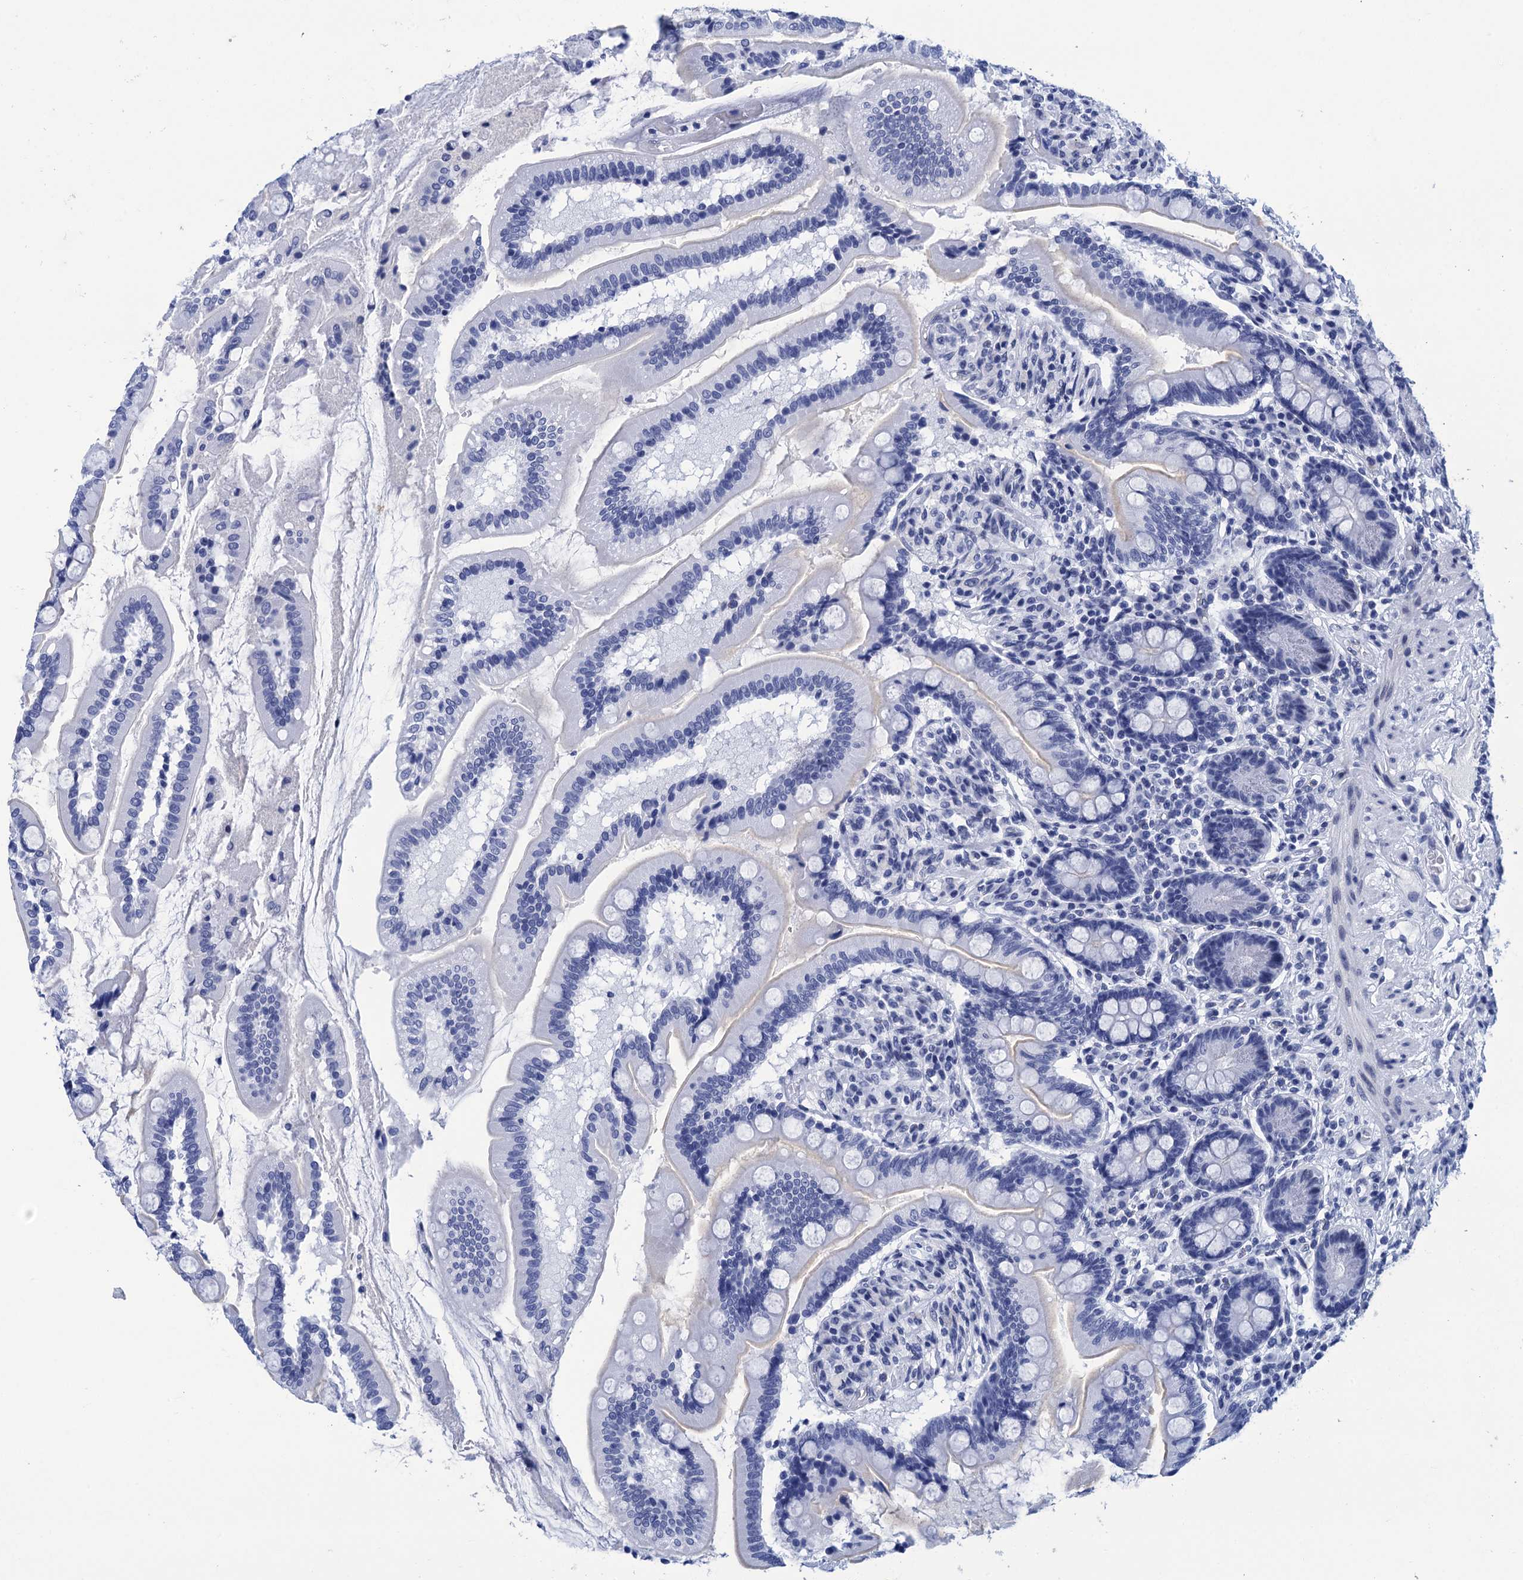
{"staining": {"intensity": "negative", "quantity": "none", "location": "none"}, "tissue": "small intestine", "cell_type": "Glandular cells", "image_type": "normal", "snomed": [{"axis": "morphology", "description": "Normal tissue, NOS"}, {"axis": "topography", "description": "Small intestine"}], "caption": "Immunohistochemistry histopathology image of unremarkable small intestine: human small intestine stained with DAB displays no significant protein staining in glandular cells.", "gene": "METTL25", "patient": {"sex": "female", "age": 64}}